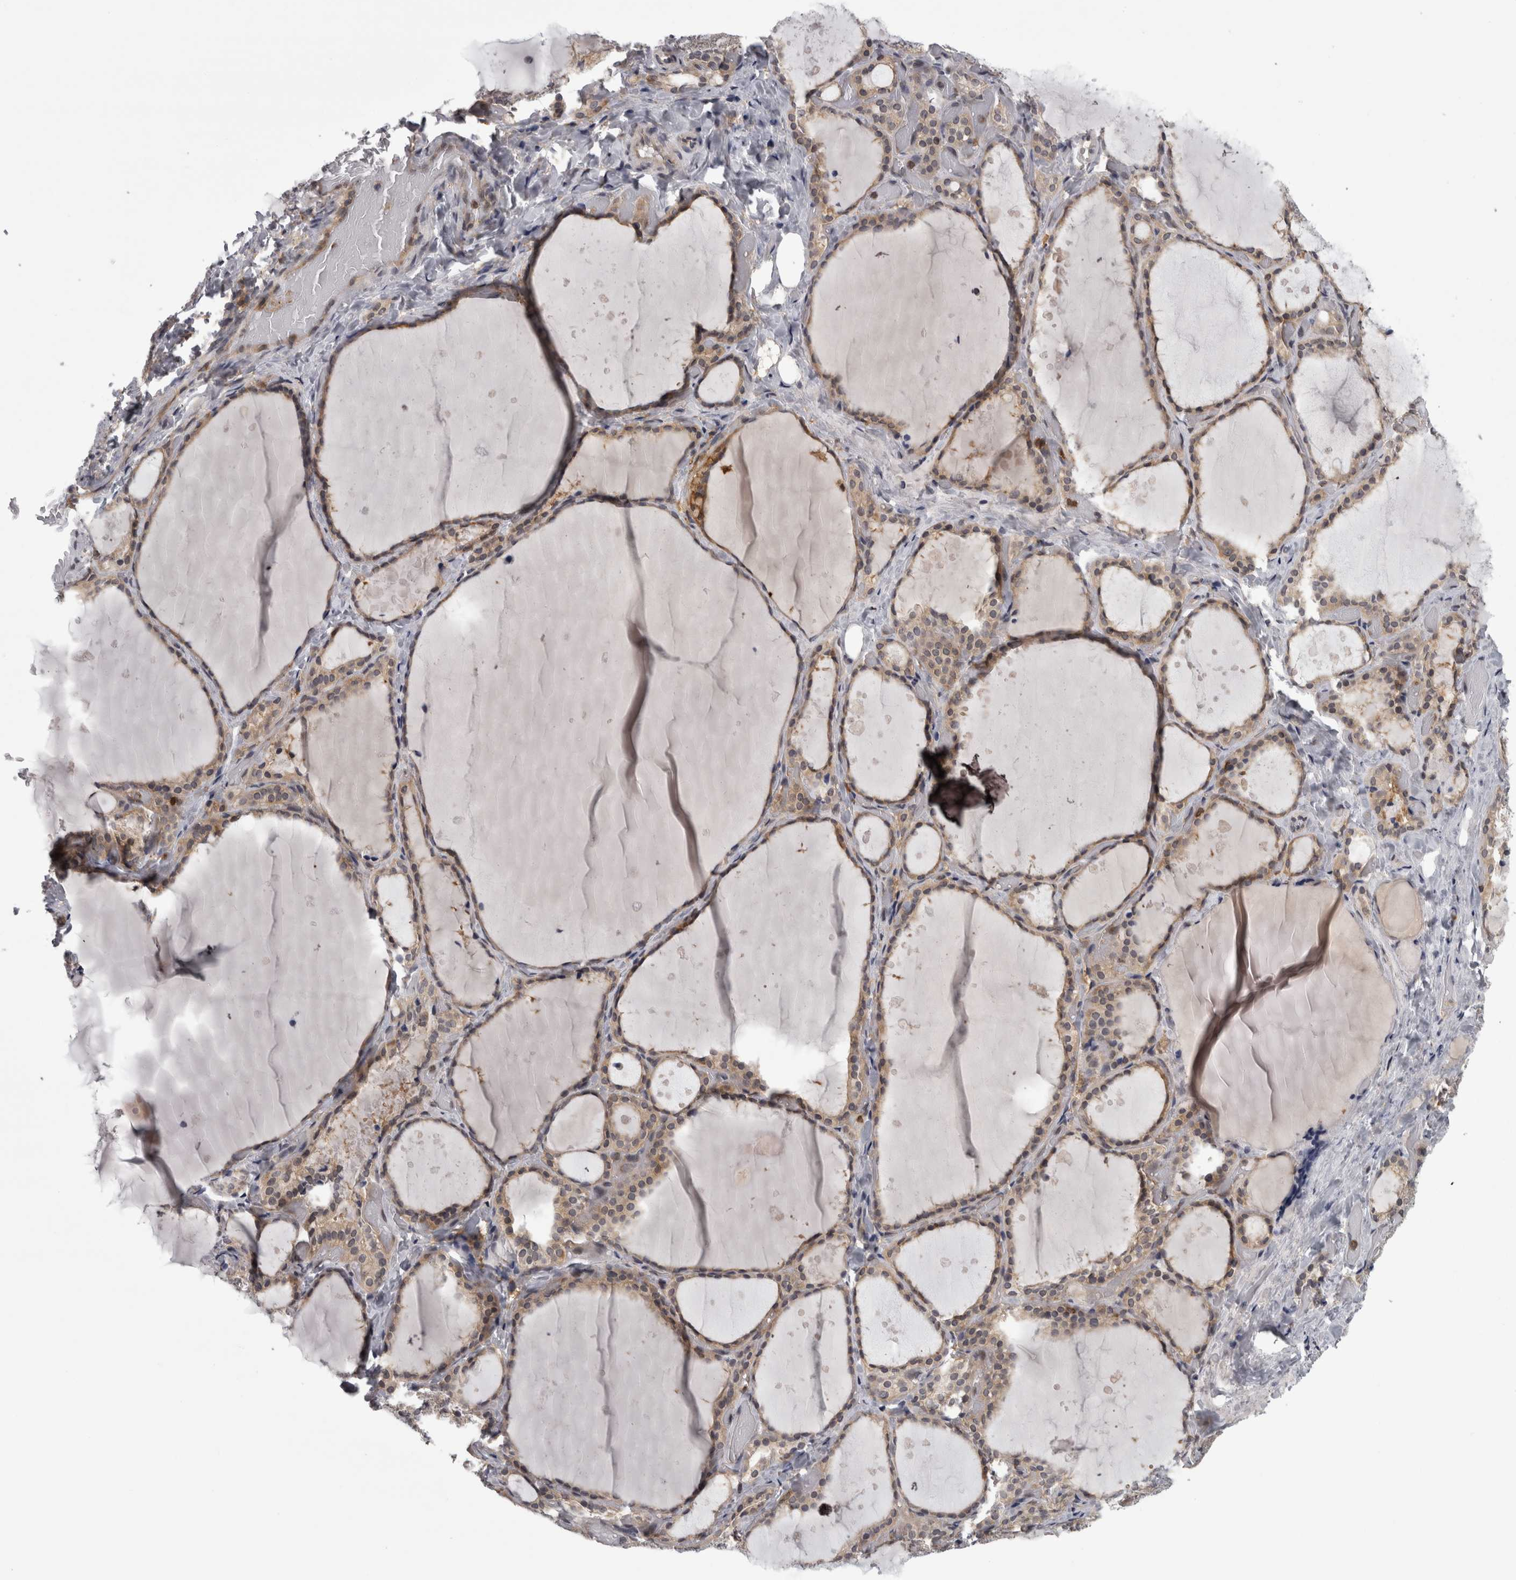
{"staining": {"intensity": "weak", "quantity": "25%-75%", "location": "cytoplasmic/membranous"}, "tissue": "thyroid gland", "cell_type": "Glandular cells", "image_type": "normal", "snomed": [{"axis": "morphology", "description": "Normal tissue, NOS"}, {"axis": "topography", "description": "Thyroid gland"}], "caption": "High-magnification brightfield microscopy of normal thyroid gland stained with DAB (3,3'-diaminobenzidine) (brown) and counterstained with hematoxylin (blue). glandular cells exhibit weak cytoplasmic/membranous staining is identified in about25%-75% of cells. The staining was performed using DAB, with brown indicating positive protein expression. Nuclei are stained blue with hematoxylin.", "gene": "CACYBP", "patient": {"sex": "female", "age": 44}}